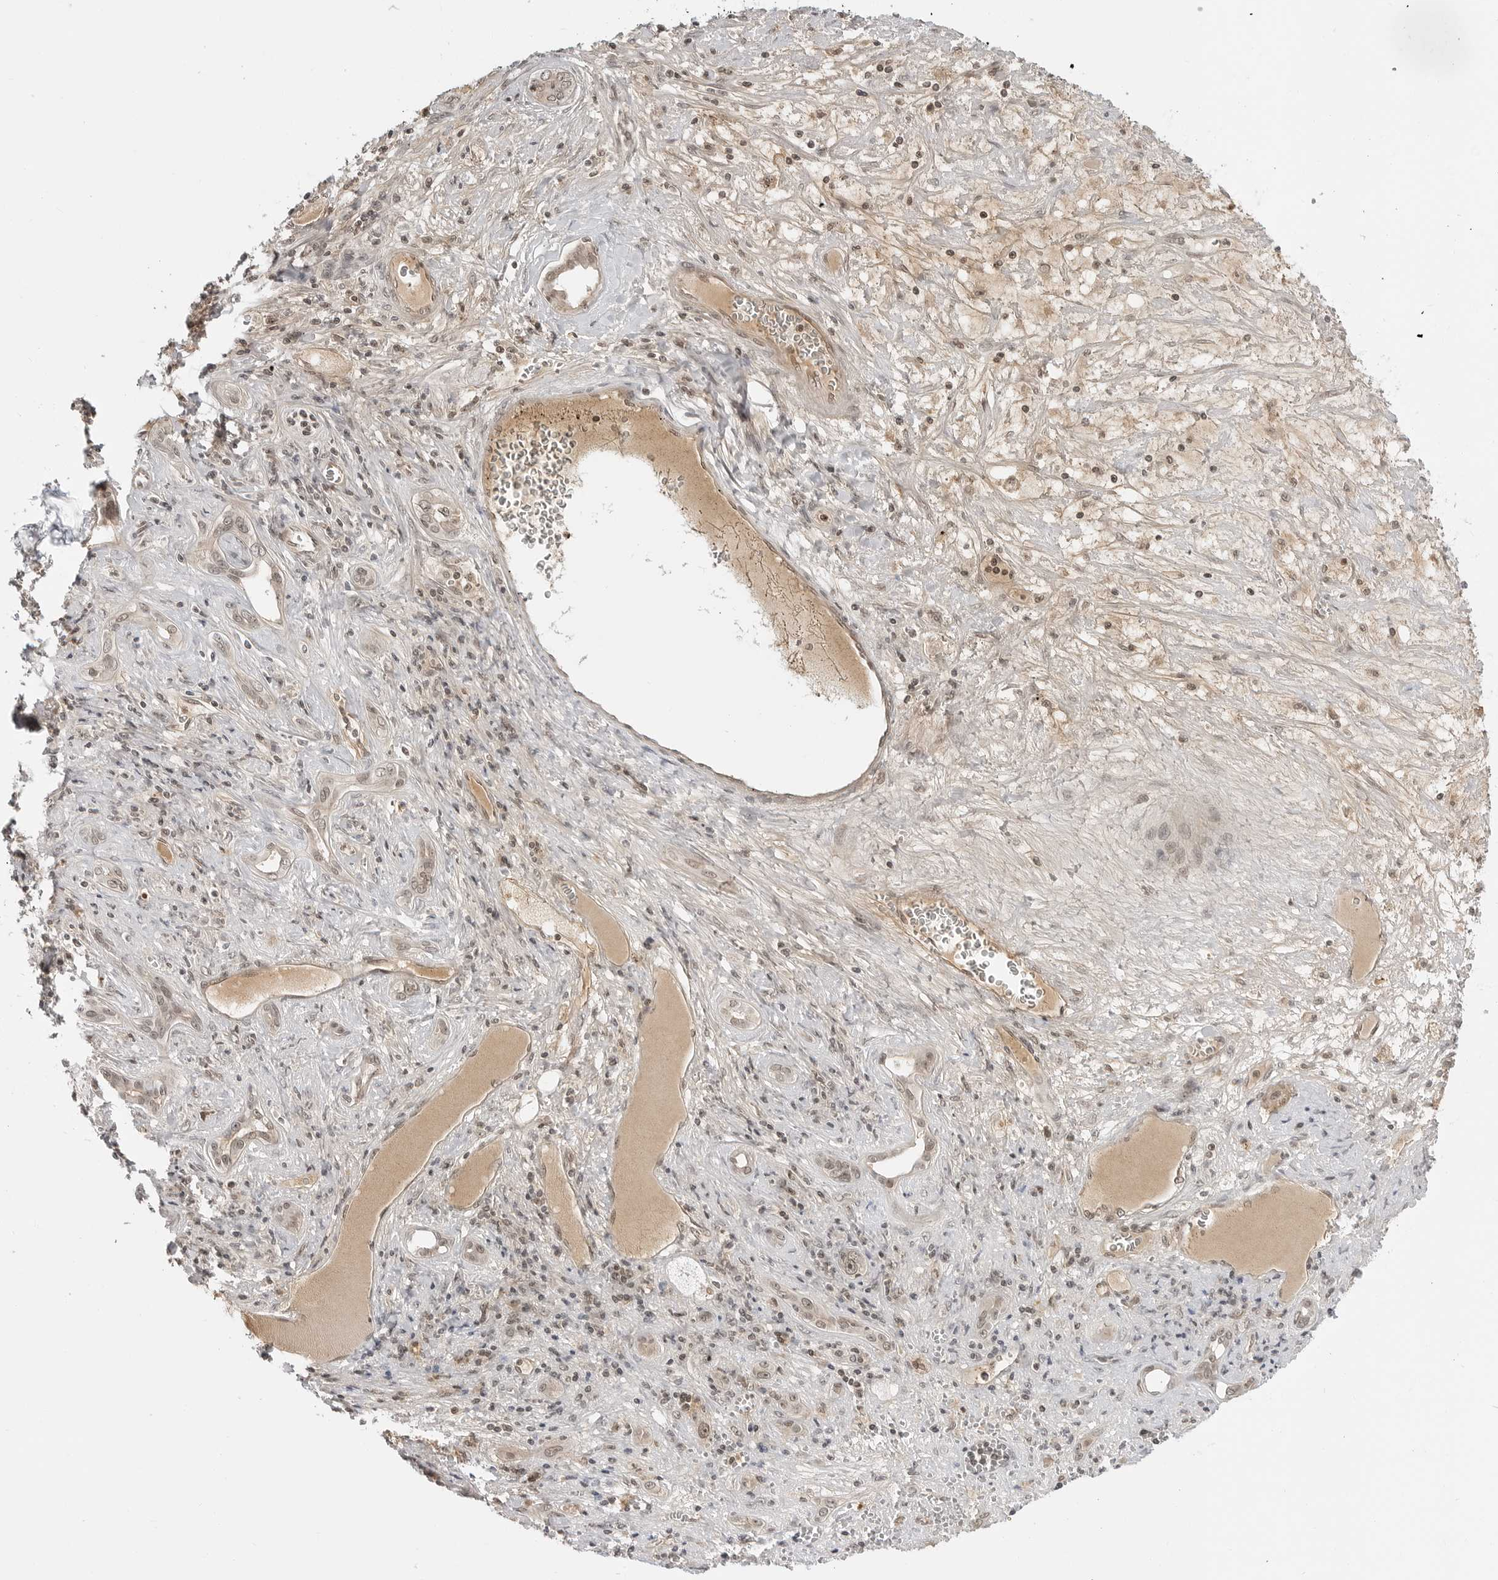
{"staining": {"intensity": "weak", "quantity": ">75%", "location": "nuclear"}, "tissue": "liver cancer", "cell_type": "Tumor cells", "image_type": "cancer", "snomed": [{"axis": "morphology", "description": "Carcinoma, Hepatocellular, NOS"}, {"axis": "topography", "description": "Liver"}], "caption": "This photomicrograph displays immunohistochemistry staining of liver cancer, with low weak nuclear positivity in approximately >75% of tumor cells.", "gene": "C8orf33", "patient": {"sex": "female", "age": 73}}